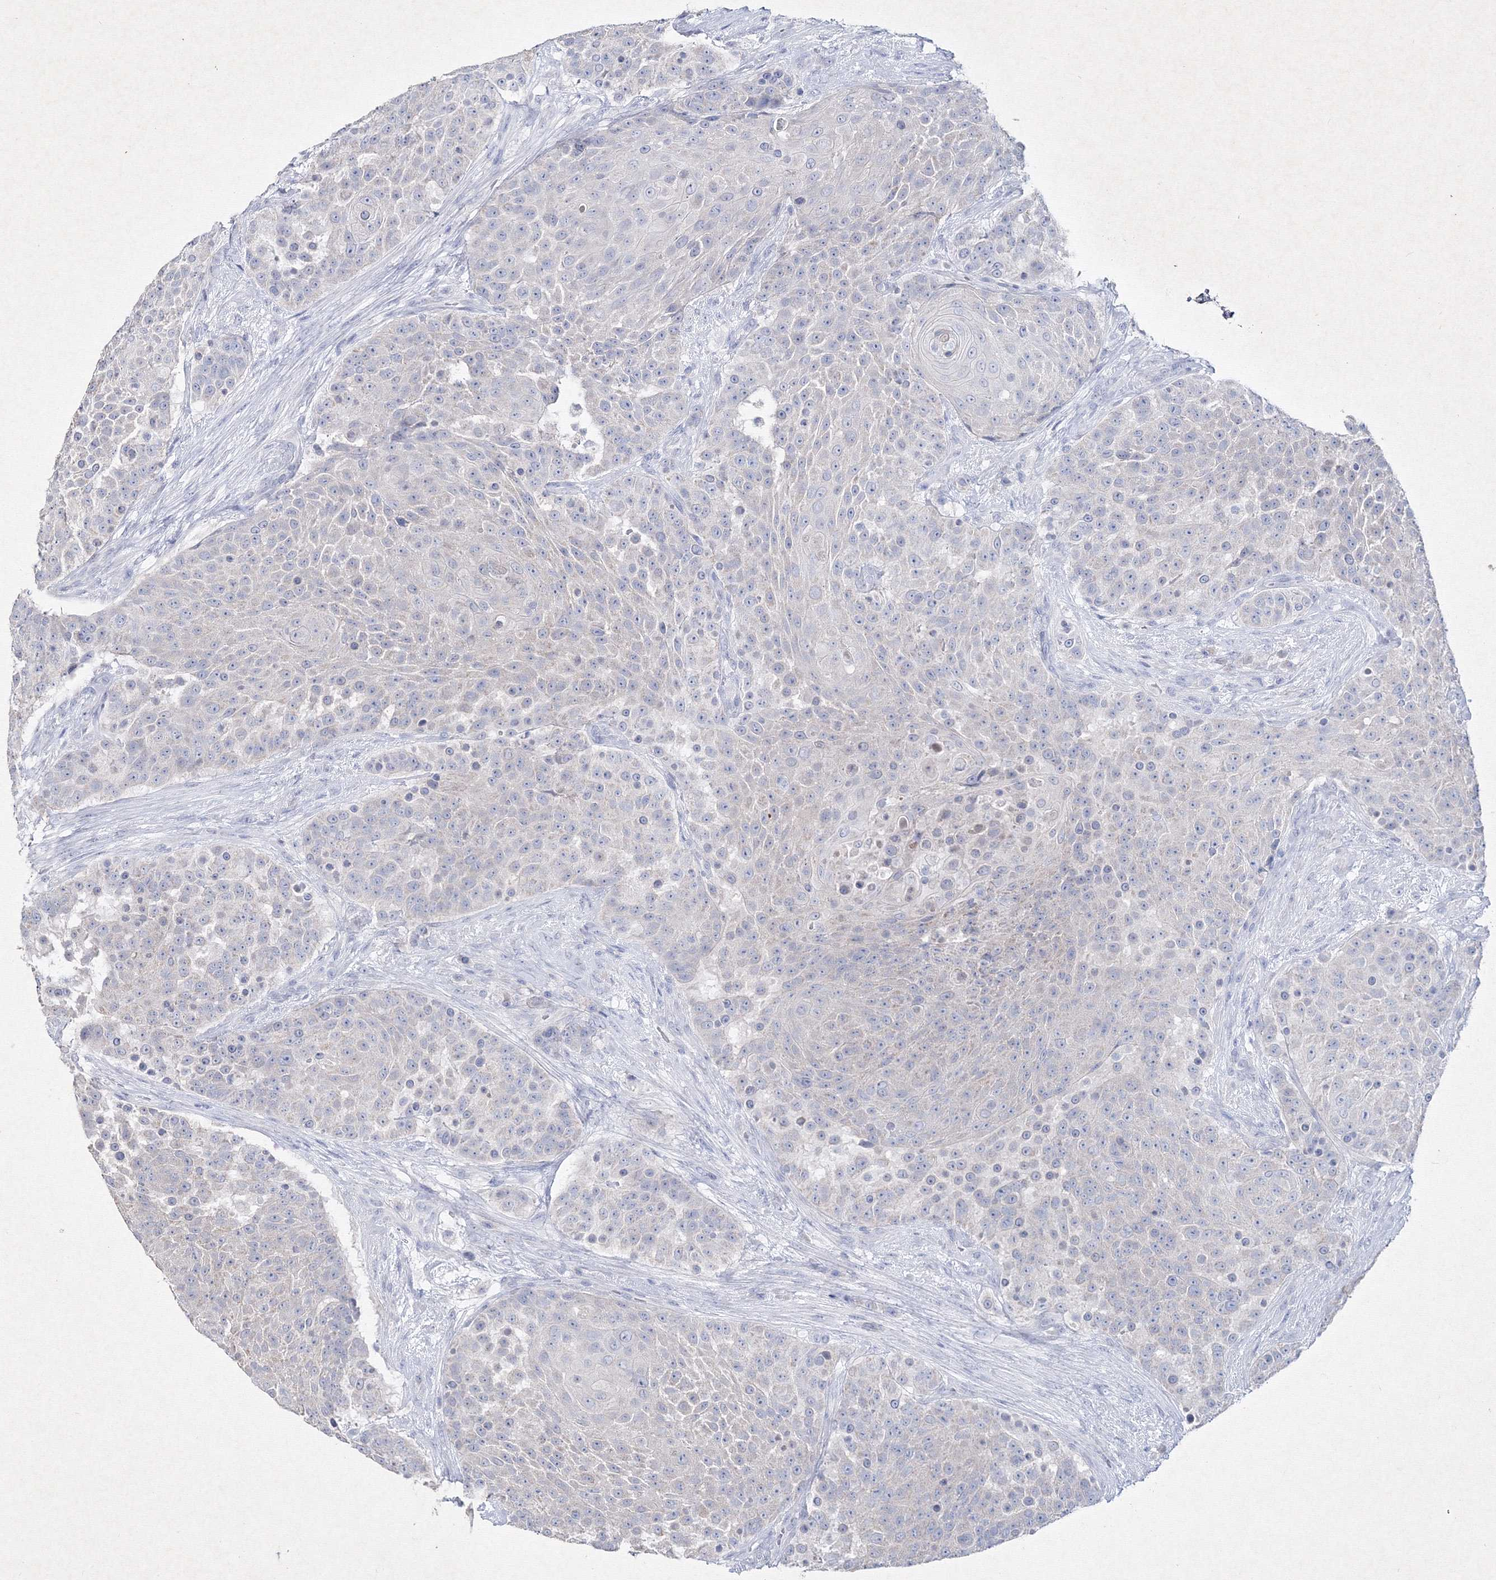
{"staining": {"intensity": "negative", "quantity": "none", "location": "none"}, "tissue": "urothelial cancer", "cell_type": "Tumor cells", "image_type": "cancer", "snomed": [{"axis": "morphology", "description": "Urothelial carcinoma, High grade"}, {"axis": "topography", "description": "Urinary bladder"}], "caption": "This is an immunohistochemistry histopathology image of urothelial cancer. There is no expression in tumor cells.", "gene": "SMIM29", "patient": {"sex": "female", "age": 63}}